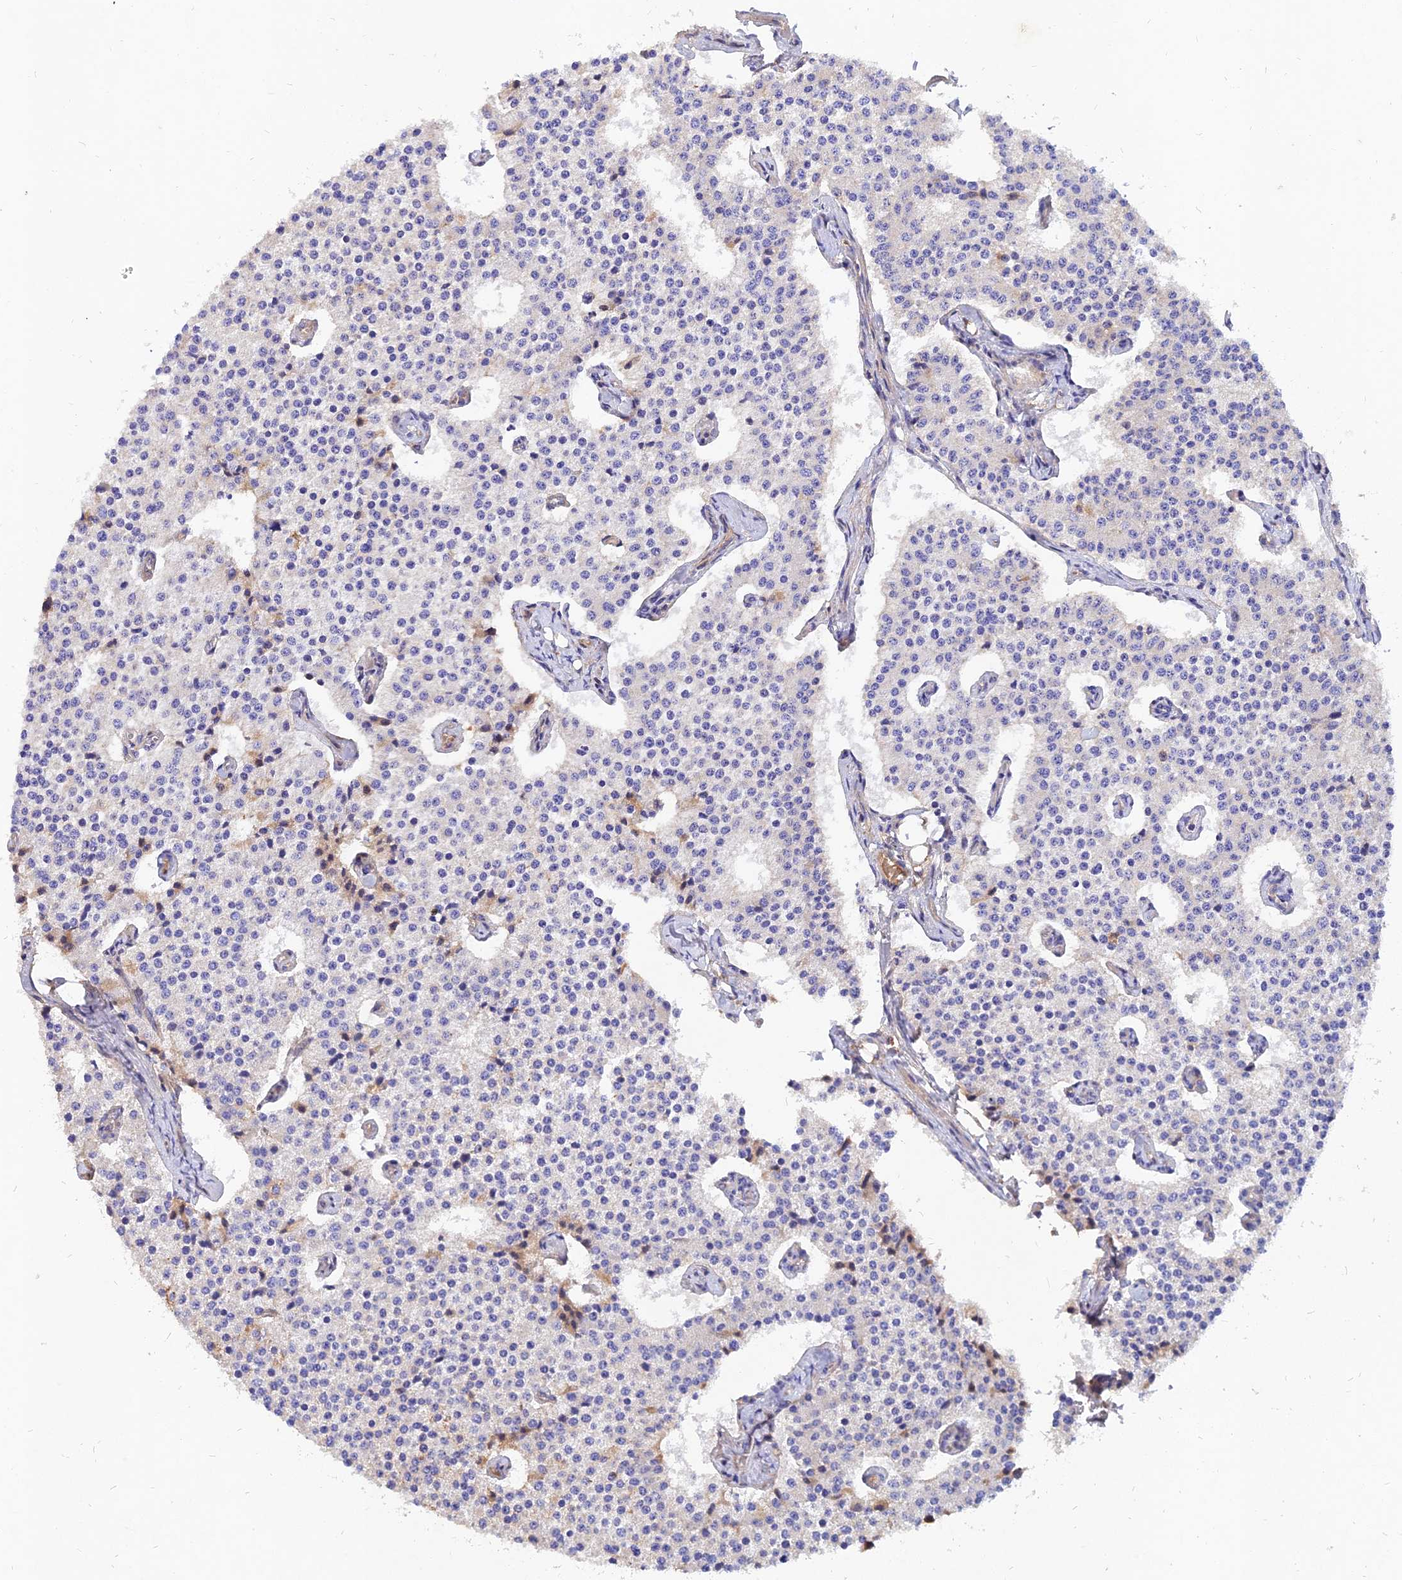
{"staining": {"intensity": "negative", "quantity": "none", "location": "none"}, "tissue": "carcinoid", "cell_type": "Tumor cells", "image_type": "cancer", "snomed": [{"axis": "morphology", "description": "Carcinoid, malignant, NOS"}, {"axis": "topography", "description": "Colon"}], "caption": "High power microscopy image of an IHC micrograph of malignant carcinoid, revealing no significant staining in tumor cells.", "gene": "MROH1", "patient": {"sex": "female", "age": 52}}